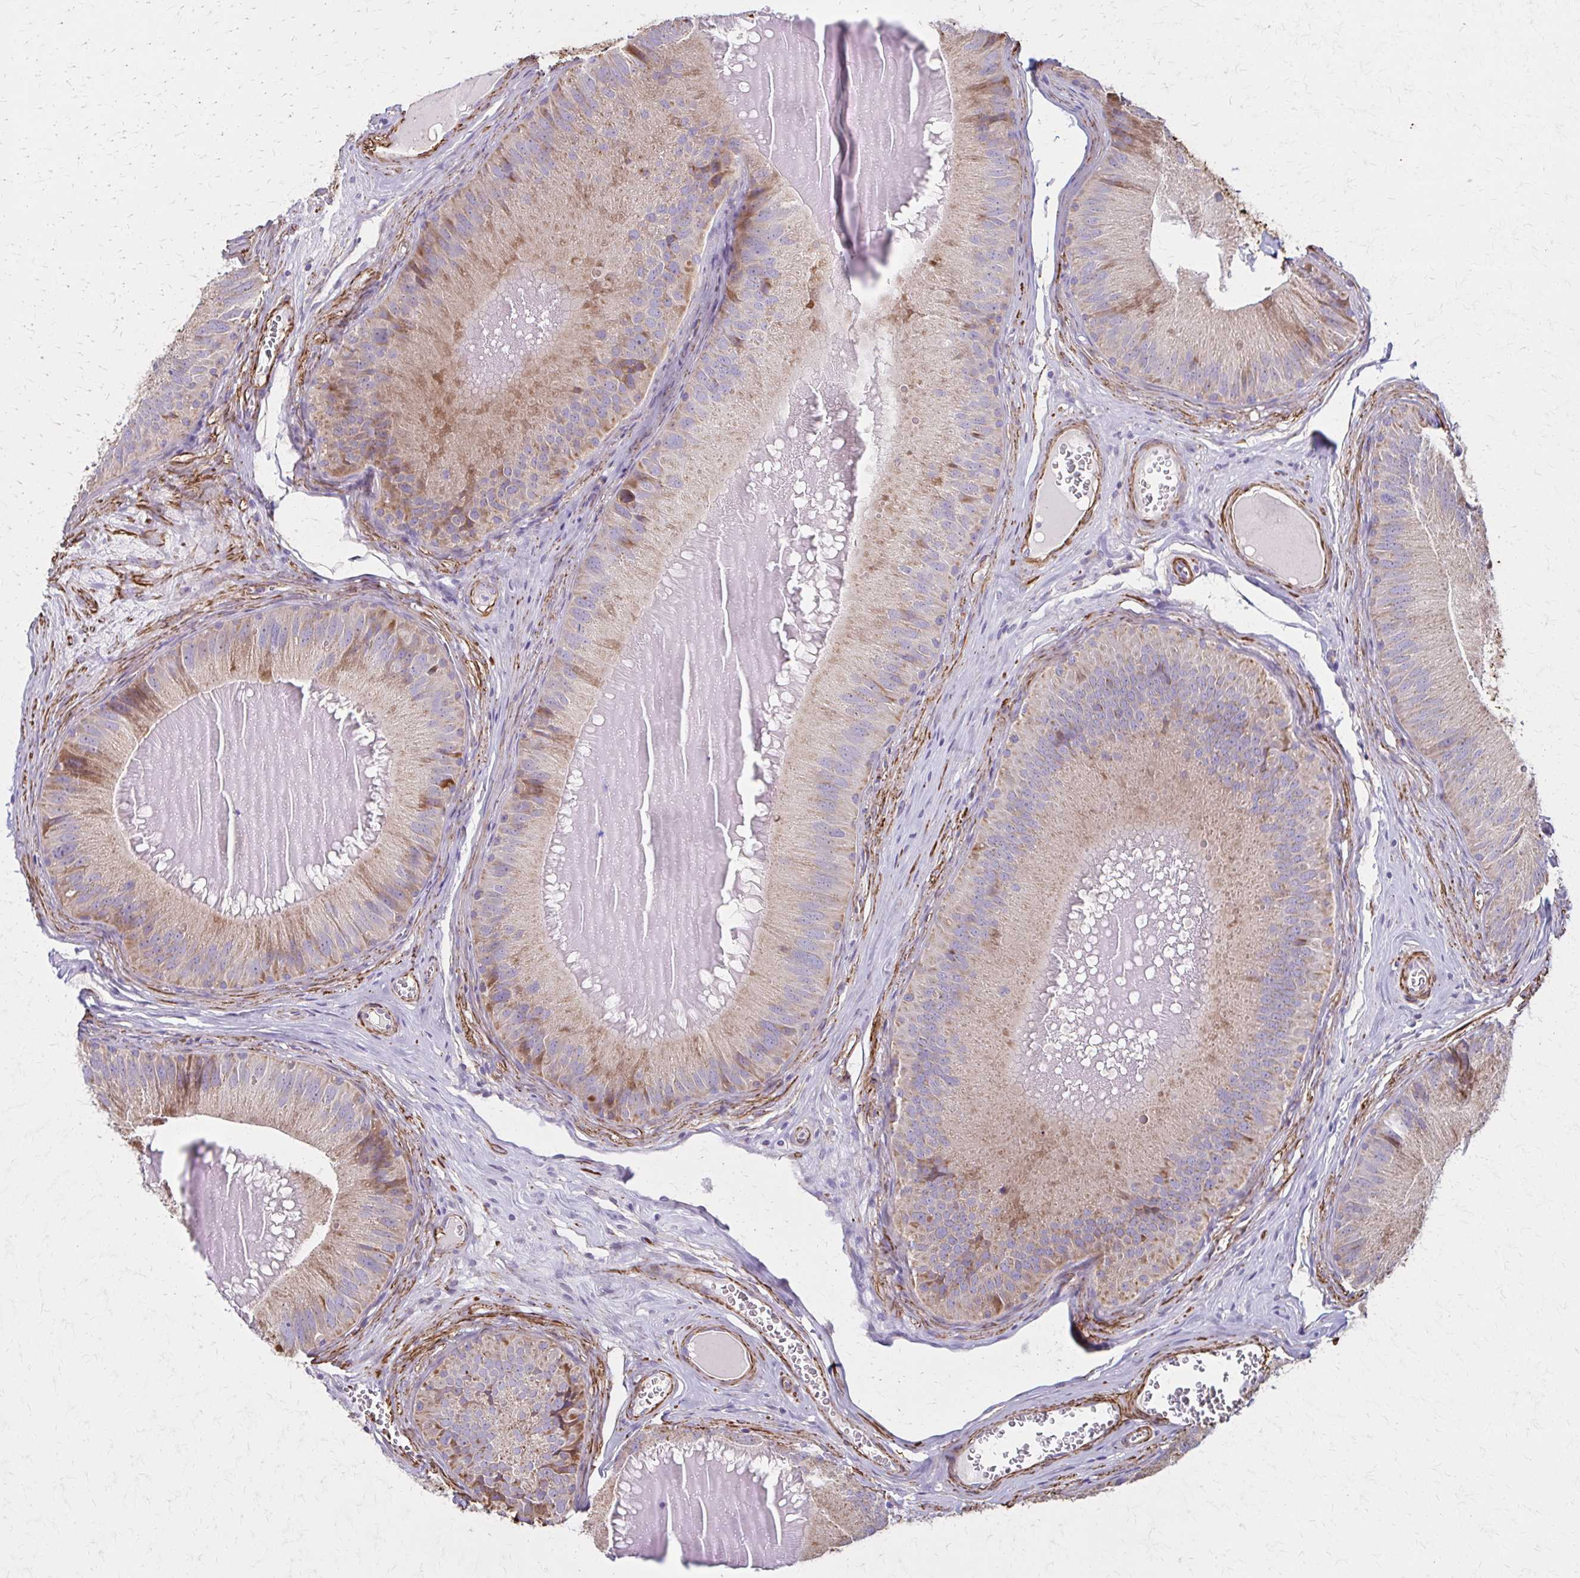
{"staining": {"intensity": "weak", "quantity": "25%-75%", "location": "cytoplasmic/membranous"}, "tissue": "epididymis", "cell_type": "Glandular cells", "image_type": "normal", "snomed": [{"axis": "morphology", "description": "Normal tissue, NOS"}, {"axis": "topography", "description": "Epididymis, spermatic cord, NOS"}], "caption": "Protein staining reveals weak cytoplasmic/membranous positivity in approximately 25%-75% of glandular cells in benign epididymis.", "gene": "TIMMDC1", "patient": {"sex": "male", "age": 39}}